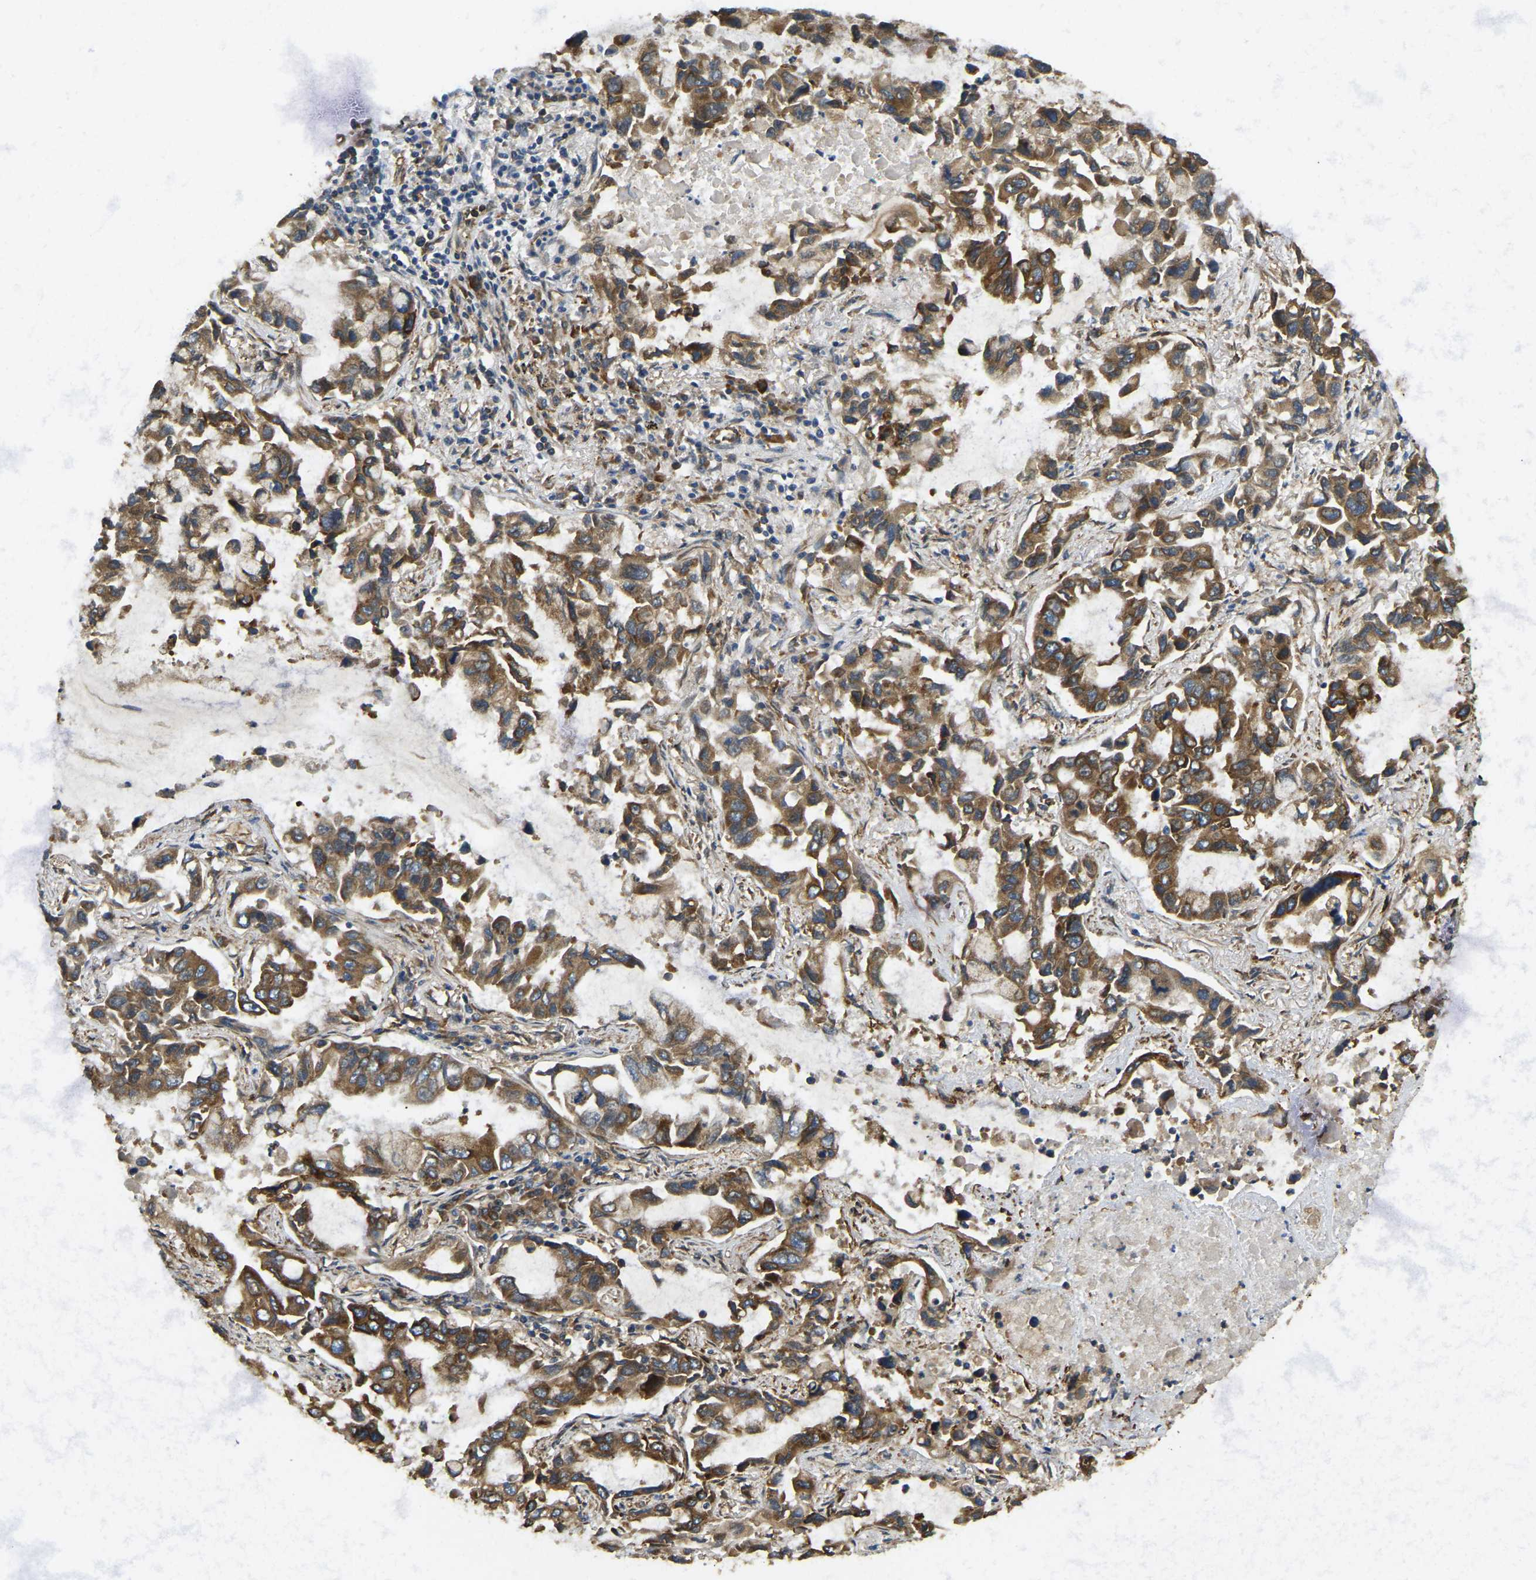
{"staining": {"intensity": "strong", "quantity": ">75%", "location": "cytoplasmic/membranous"}, "tissue": "lung cancer", "cell_type": "Tumor cells", "image_type": "cancer", "snomed": [{"axis": "morphology", "description": "Adenocarcinoma, NOS"}, {"axis": "topography", "description": "Lung"}], "caption": "Immunohistochemical staining of human lung cancer exhibits strong cytoplasmic/membranous protein staining in about >75% of tumor cells. (brown staining indicates protein expression, while blue staining denotes nuclei).", "gene": "ERGIC1", "patient": {"sex": "male", "age": 64}}